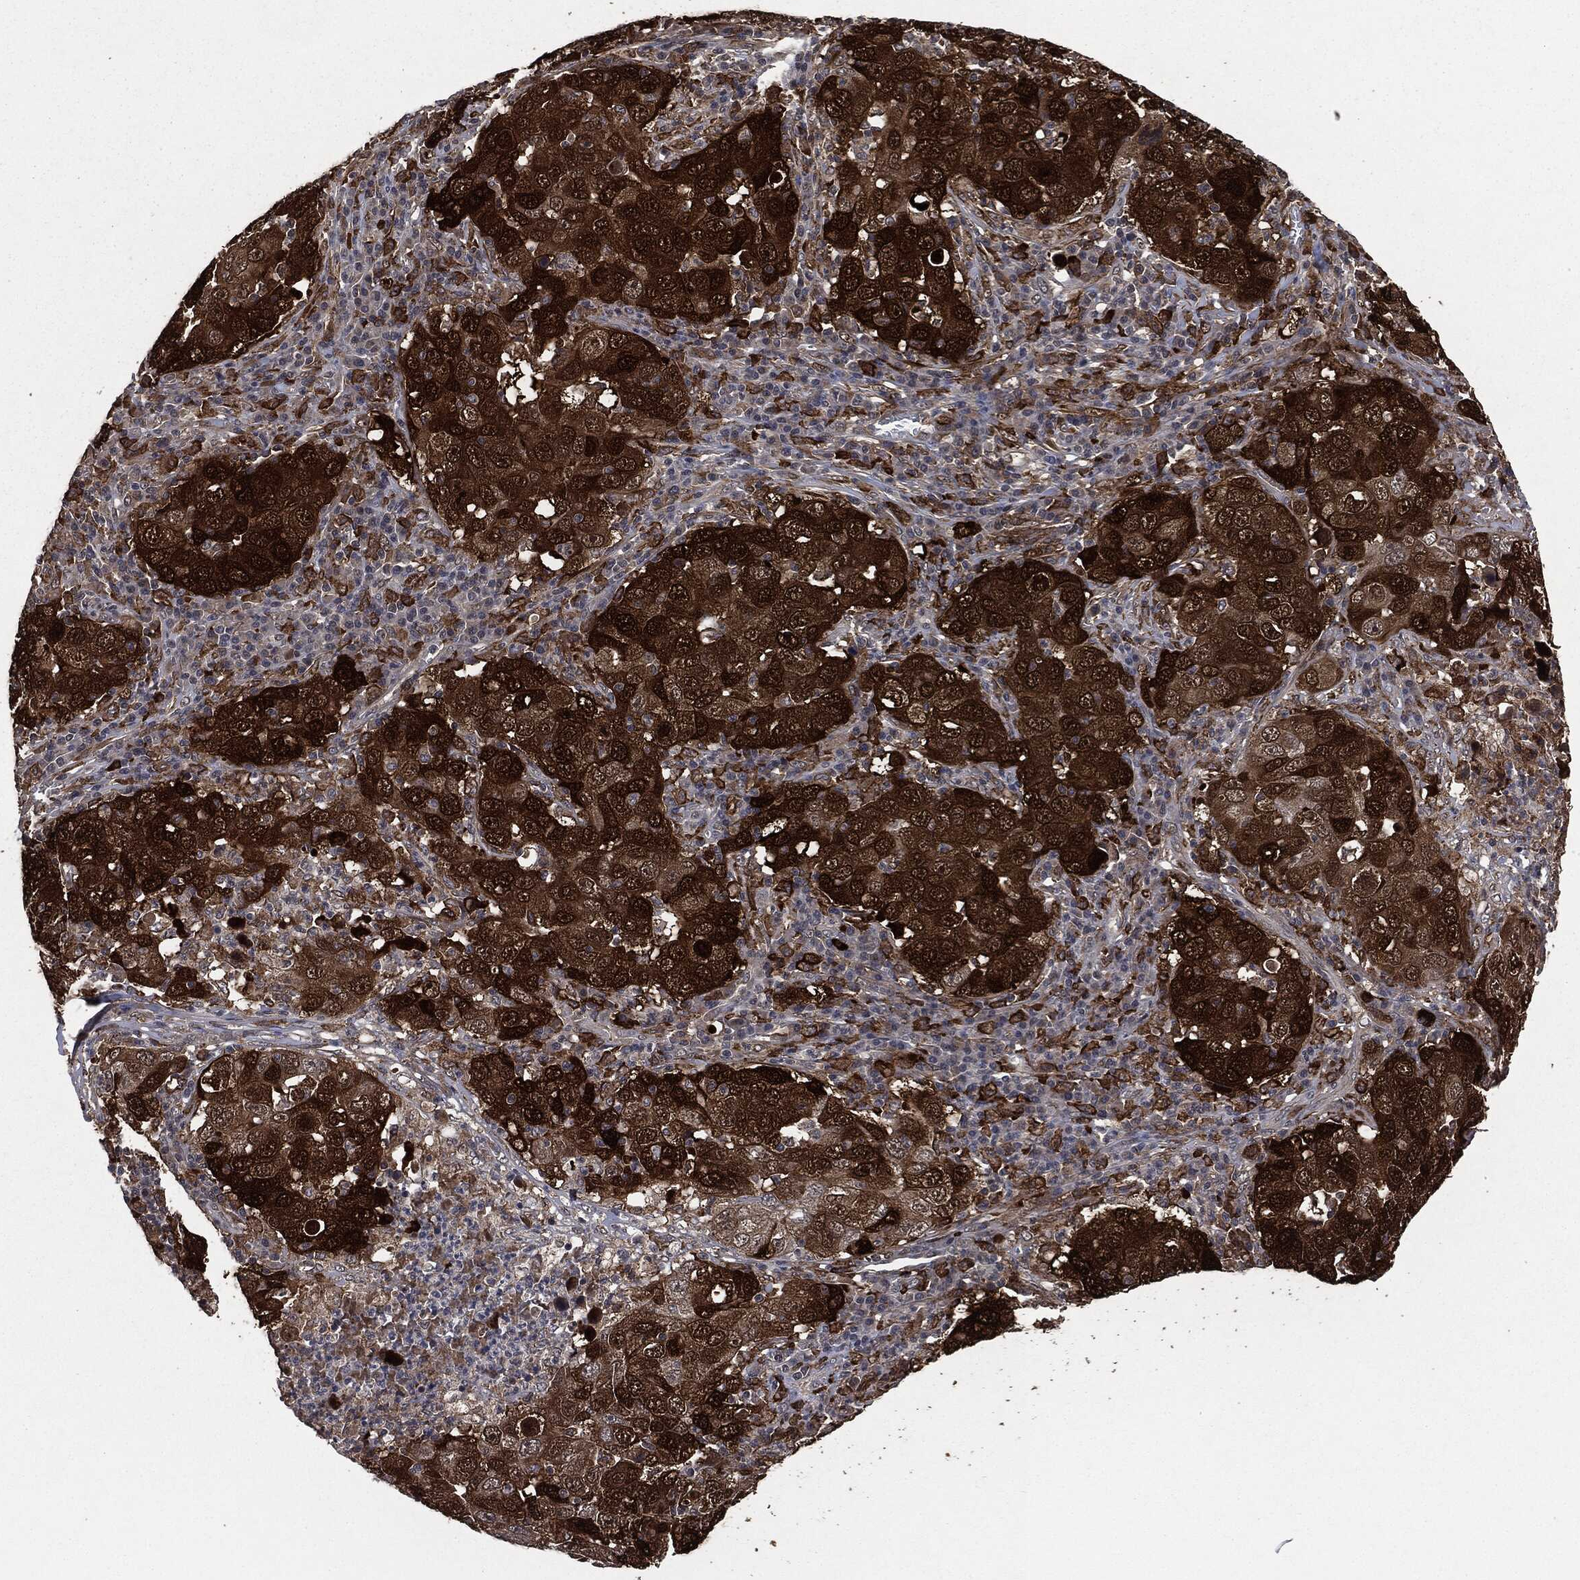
{"staining": {"intensity": "strong", "quantity": ">75%", "location": "cytoplasmic/membranous"}, "tissue": "lung cancer", "cell_type": "Tumor cells", "image_type": "cancer", "snomed": [{"axis": "morphology", "description": "Adenocarcinoma, NOS"}, {"axis": "topography", "description": "Lung"}], "caption": "The histopathology image exhibits immunohistochemical staining of lung cancer. There is strong cytoplasmic/membranous expression is present in about >75% of tumor cells.", "gene": "CRABP2", "patient": {"sex": "male", "age": 73}}